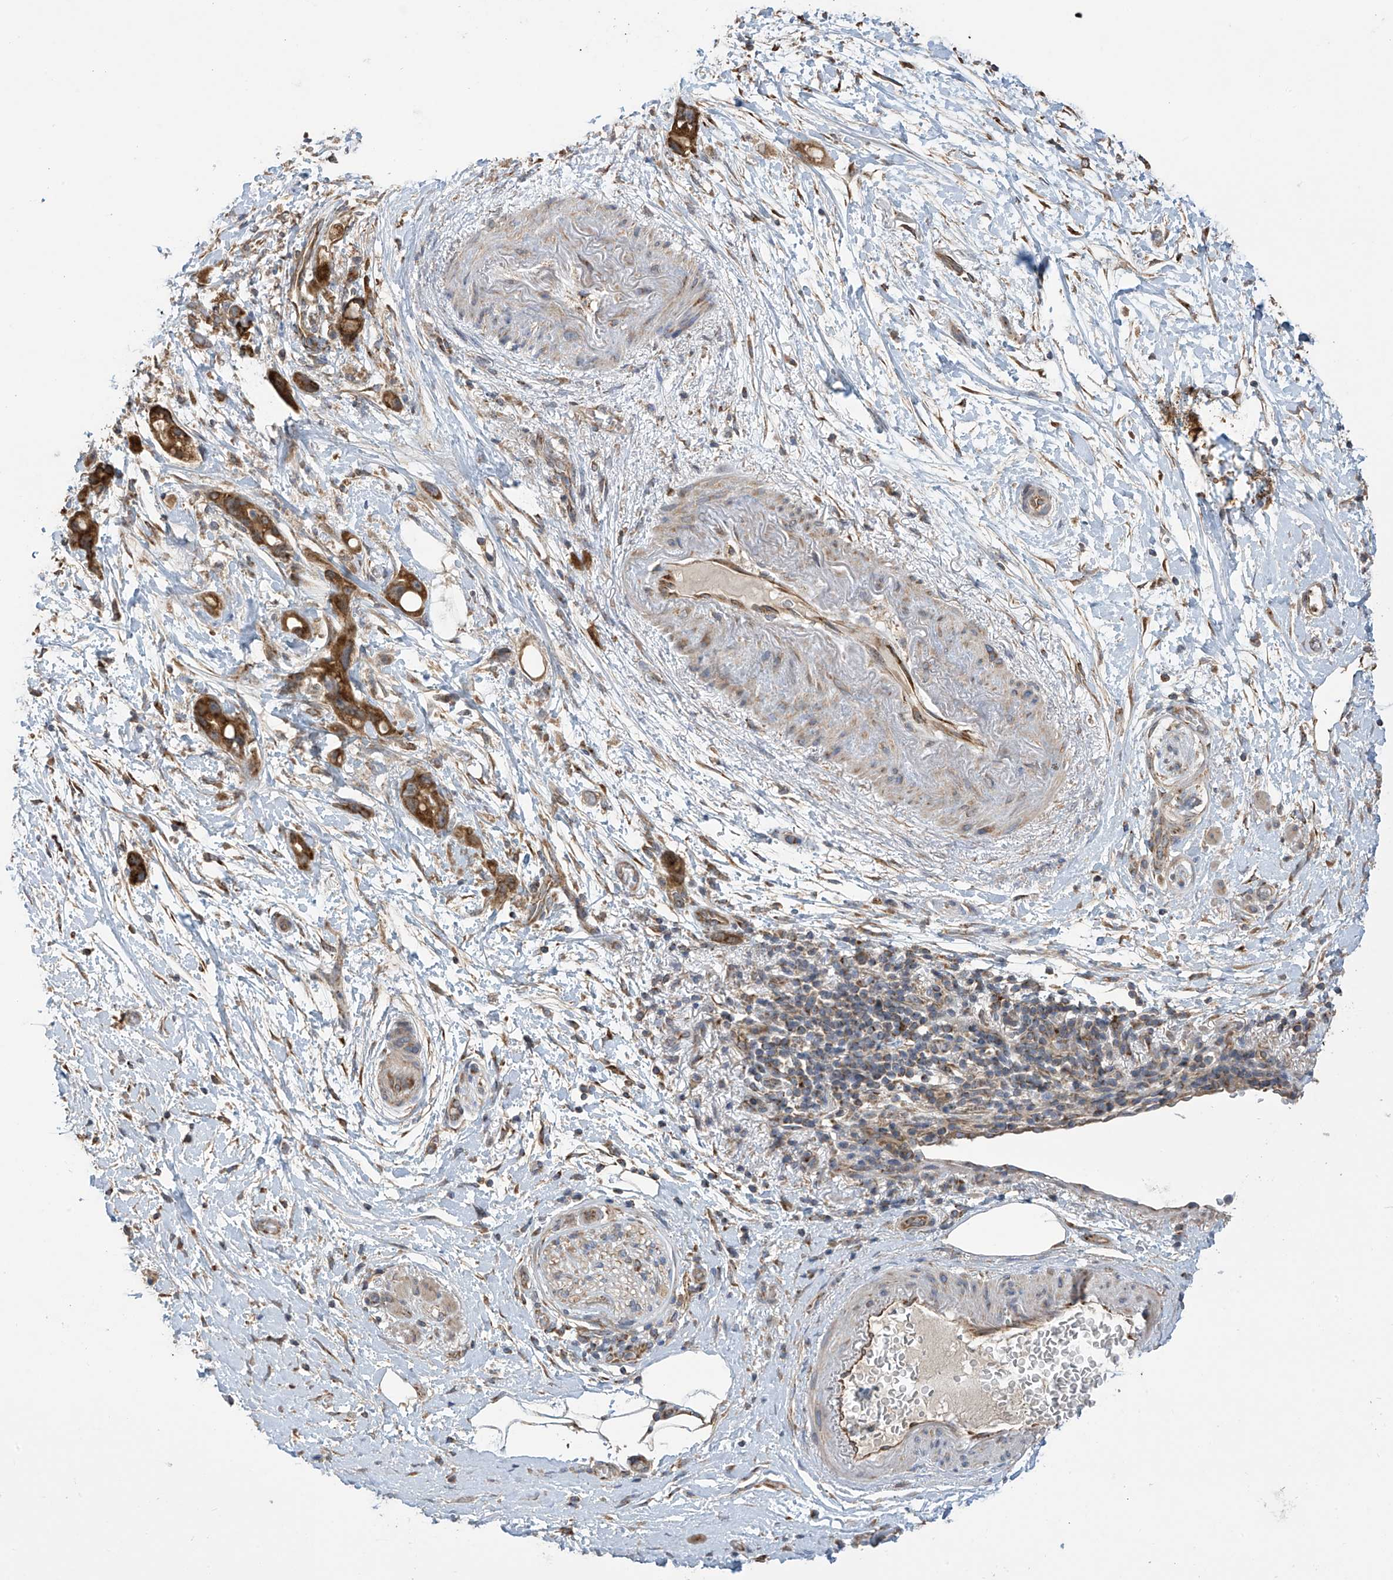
{"staining": {"intensity": "strong", "quantity": ">75%", "location": "cytoplasmic/membranous"}, "tissue": "pancreatic cancer", "cell_type": "Tumor cells", "image_type": "cancer", "snomed": [{"axis": "morphology", "description": "Normal tissue, NOS"}, {"axis": "morphology", "description": "Adenocarcinoma, NOS"}, {"axis": "topography", "description": "Pancreas"}], "caption": "This is a micrograph of immunohistochemistry staining of adenocarcinoma (pancreatic), which shows strong staining in the cytoplasmic/membranous of tumor cells.", "gene": "PNPT1", "patient": {"sex": "female", "age": 68}}